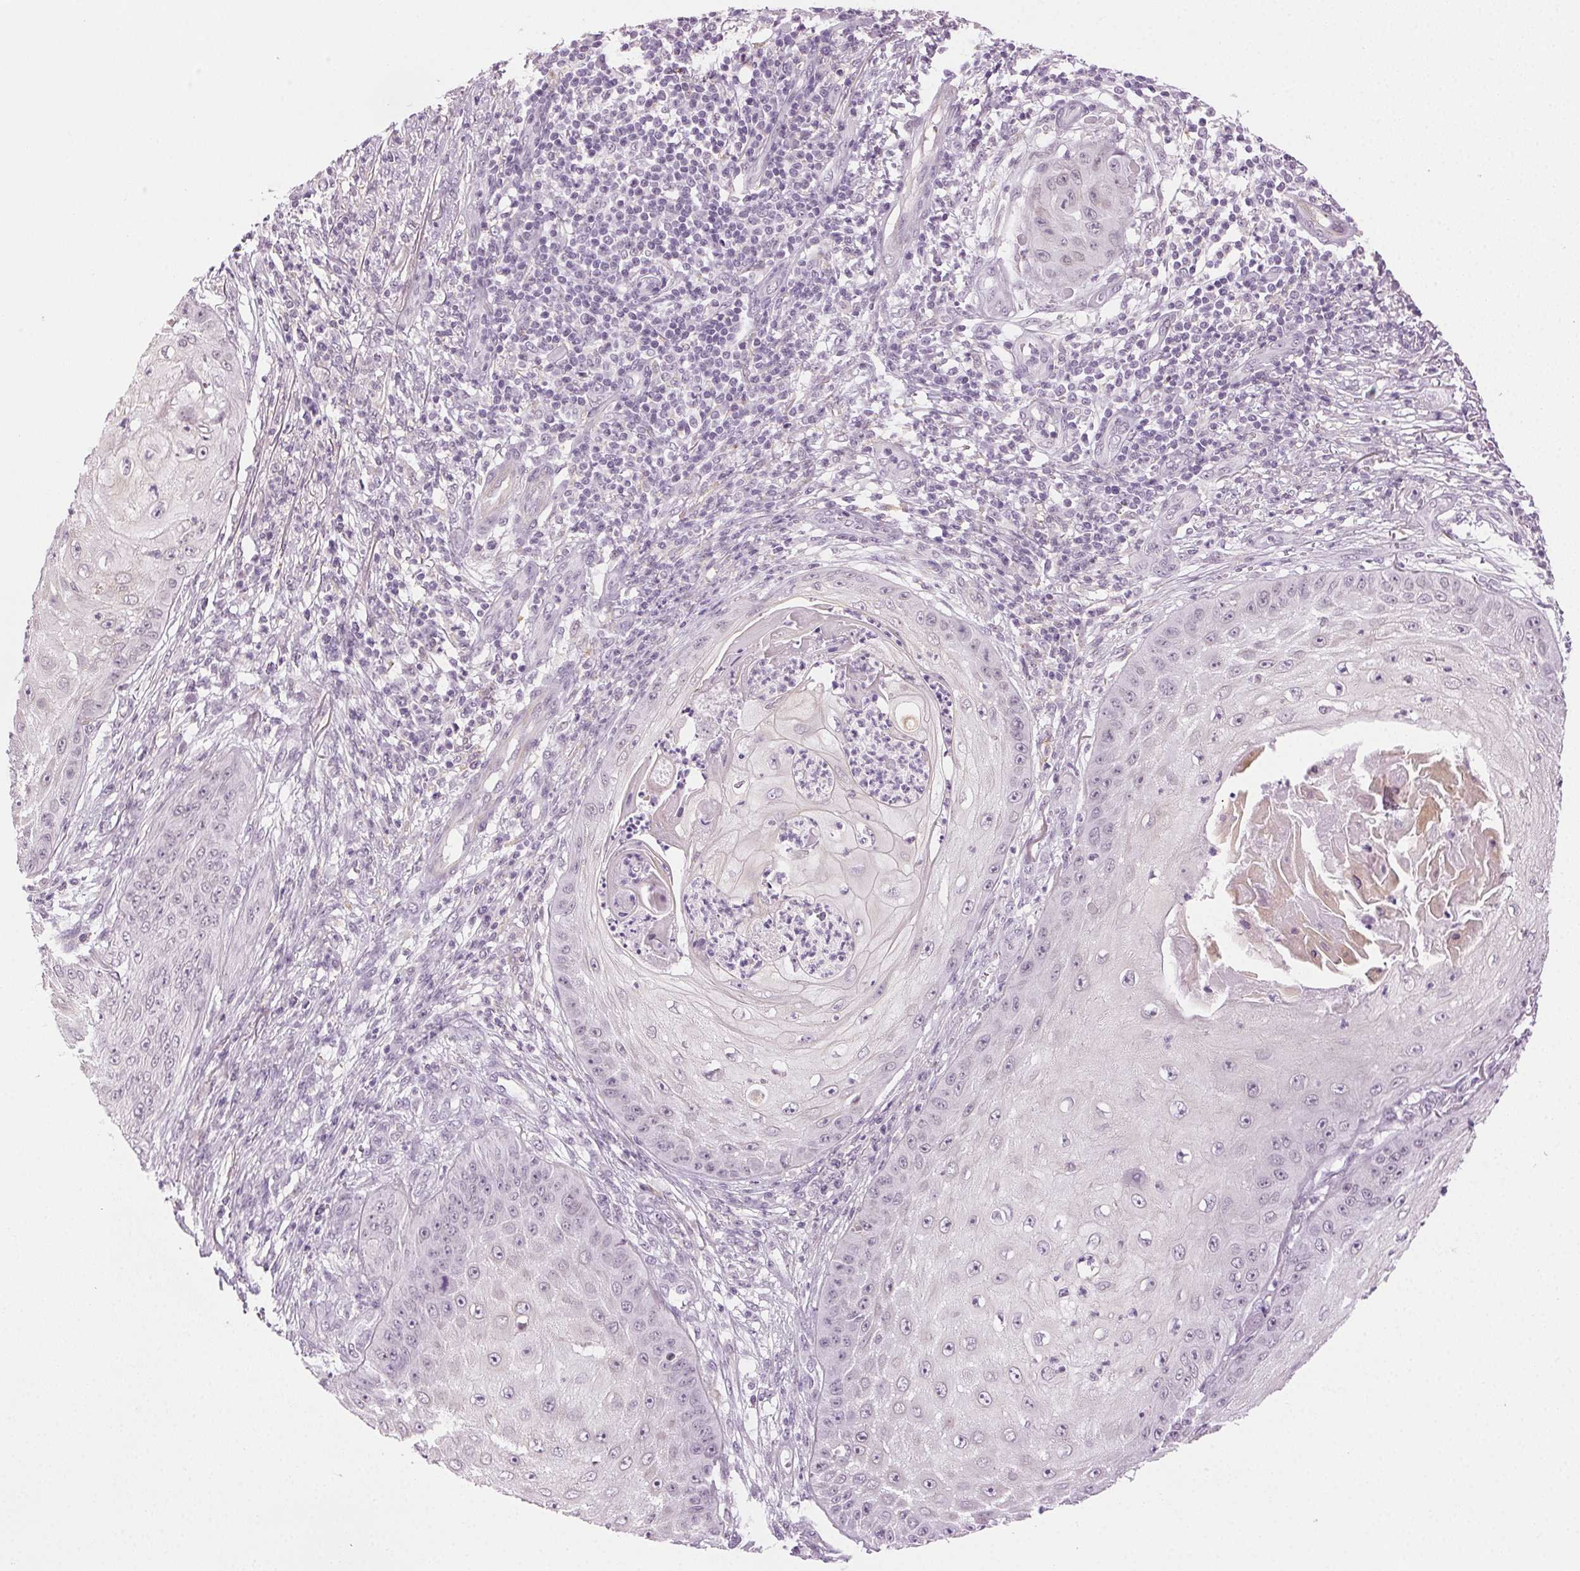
{"staining": {"intensity": "weak", "quantity": "<25%", "location": "cytoplasmic/membranous"}, "tissue": "skin cancer", "cell_type": "Tumor cells", "image_type": "cancer", "snomed": [{"axis": "morphology", "description": "Squamous cell carcinoma, NOS"}, {"axis": "topography", "description": "Skin"}], "caption": "Skin cancer (squamous cell carcinoma) was stained to show a protein in brown. There is no significant staining in tumor cells. The staining was performed using DAB to visualize the protein expression in brown, while the nuclei were stained in blue with hematoxylin (Magnification: 20x).", "gene": "AIF1L", "patient": {"sex": "male", "age": 70}}